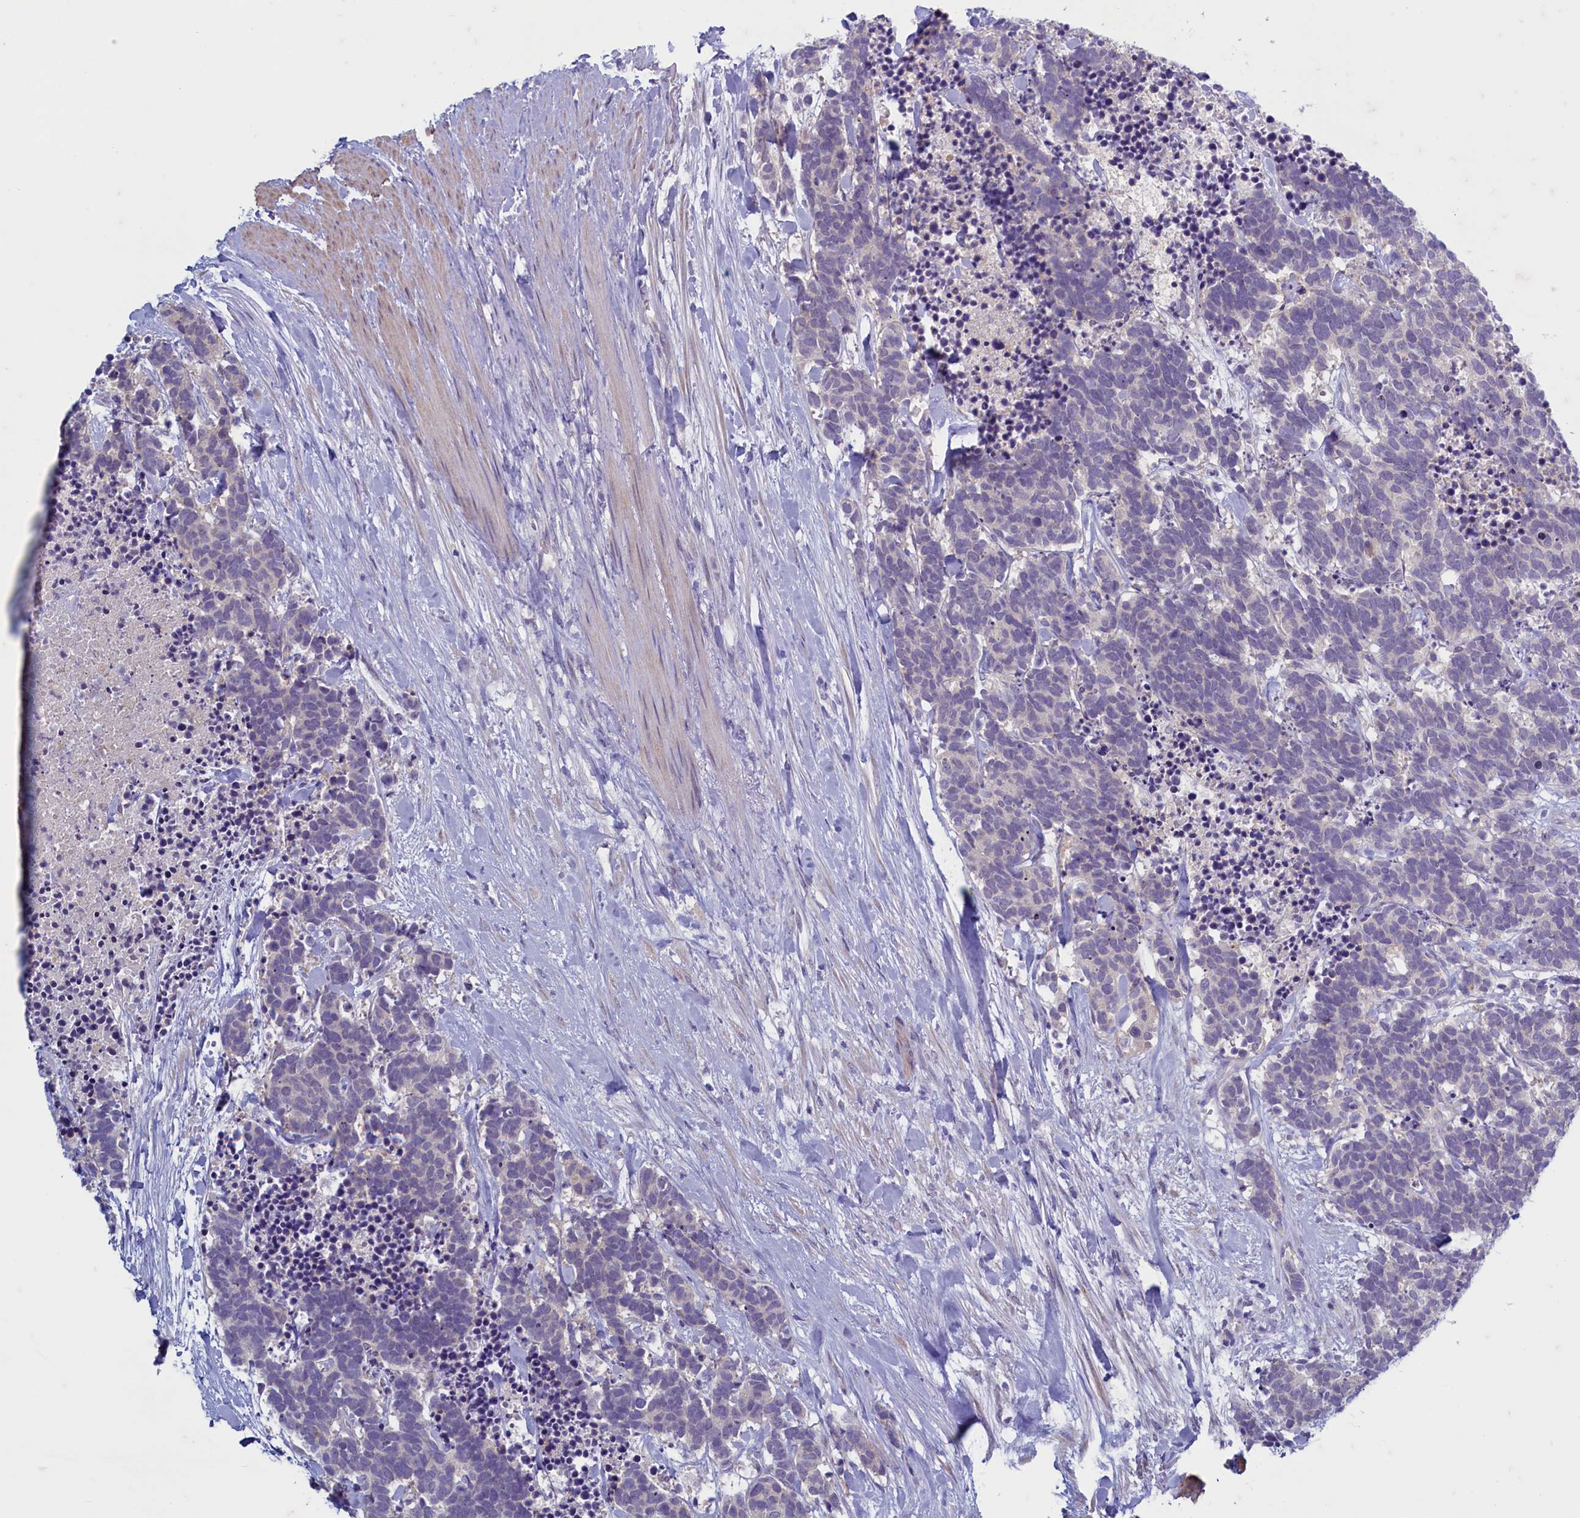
{"staining": {"intensity": "negative", "quantity": "none", "location": "none"}, "tissue": "carcinoid", "cell_type": "Tumor cells", "image_type": "cancer", "snomed": [{"axis": "morphology", "description": "Carcinoma, NOS"}, {"axis": "morphology", "description": "Carcinoid, malignant, NOS"}, {"axis": "topography", "description": "Prostate"}], "caption": "Micrograph shows no protein expression in tumor cells of carcinoid tissue.", "gene": "MAP1LC3A", "patient": {"sex": "male", "age": 57}}